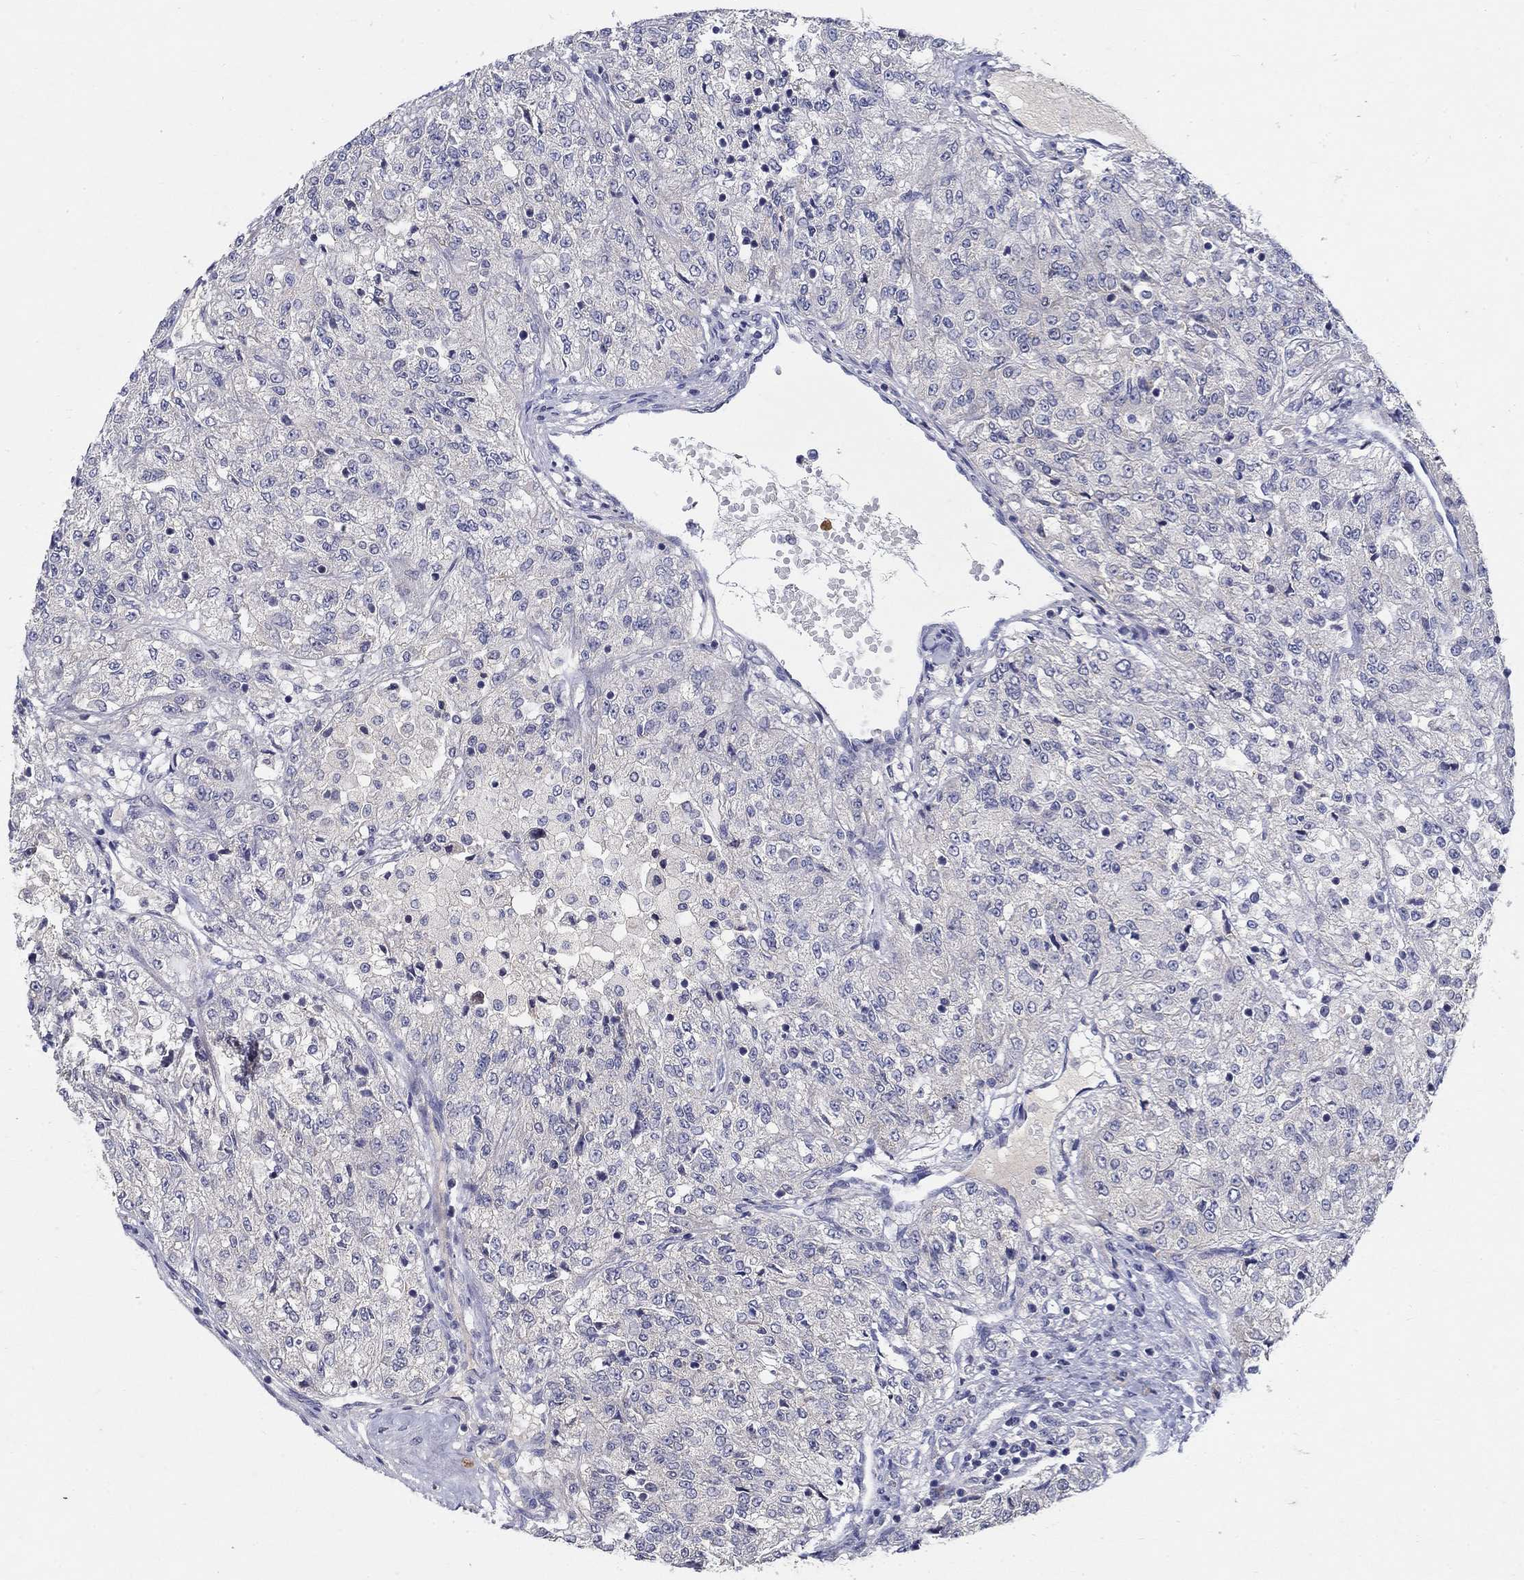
{"staining": {"intensity": "negative", "quantity": "none", "location": "none"}, "tissue": "renal cancer", "cell_type": "Tumor cells", "image_type": "cancer", "snomed": [{"axis": "morphology", "description": "Adenocarcinoma, NOS"}, {"axis": "topography", "description": "Kidney"}], "caption": "This histopathology image is of renal cancer stained with immunohistochemistry (IHC) to label a protein in brown with the nuclei are counter-stained blue. There is no positivity in tumor cells.", "gene": "PROZ", "patient": {"sex": "female", "age": 63}}